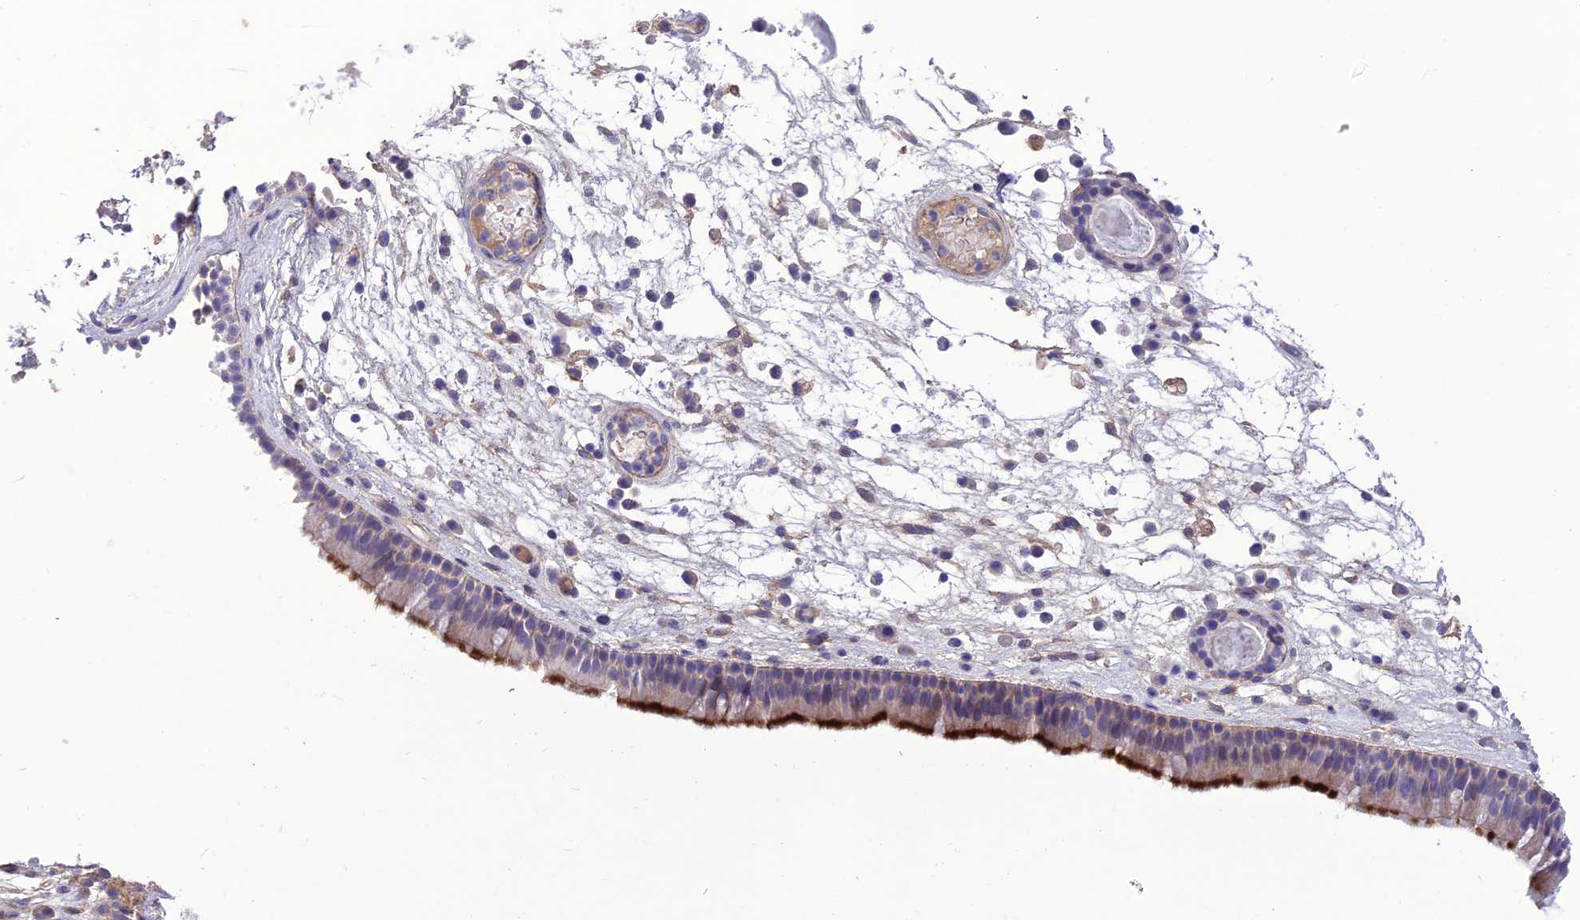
{"staining": {"intensity": "strong", "quantity": "25%-75%", "location": "cytoplasmic/membranous"}, "tissue": "nasopharynx", "cell_type": "Respiratory epithelial cells", "image_type": "normal", "snomed": [{"axis": "morphology", "description": "Normal tissue, NOS"}, {"axis": "morphology", "description": "Inflammation, NOS"}, {"axis": "morphology", "description": "Malignant melanoma, Metastatic site"}, {"axis": "topography", "description": "Nasopharynx"}], "caption": "Protein expression analysis of benign nasopharynx demonstrates strong cytoplasmic/membranous positivity in approximately 25%-75% of respiratory epithelial cells. (DAB (3,3'-diaminobenzidine) = brown stain, brightfield microscopy at high magnification).", "gene": "TEKT3", "patient": {"sex": "male", "age": 70}}